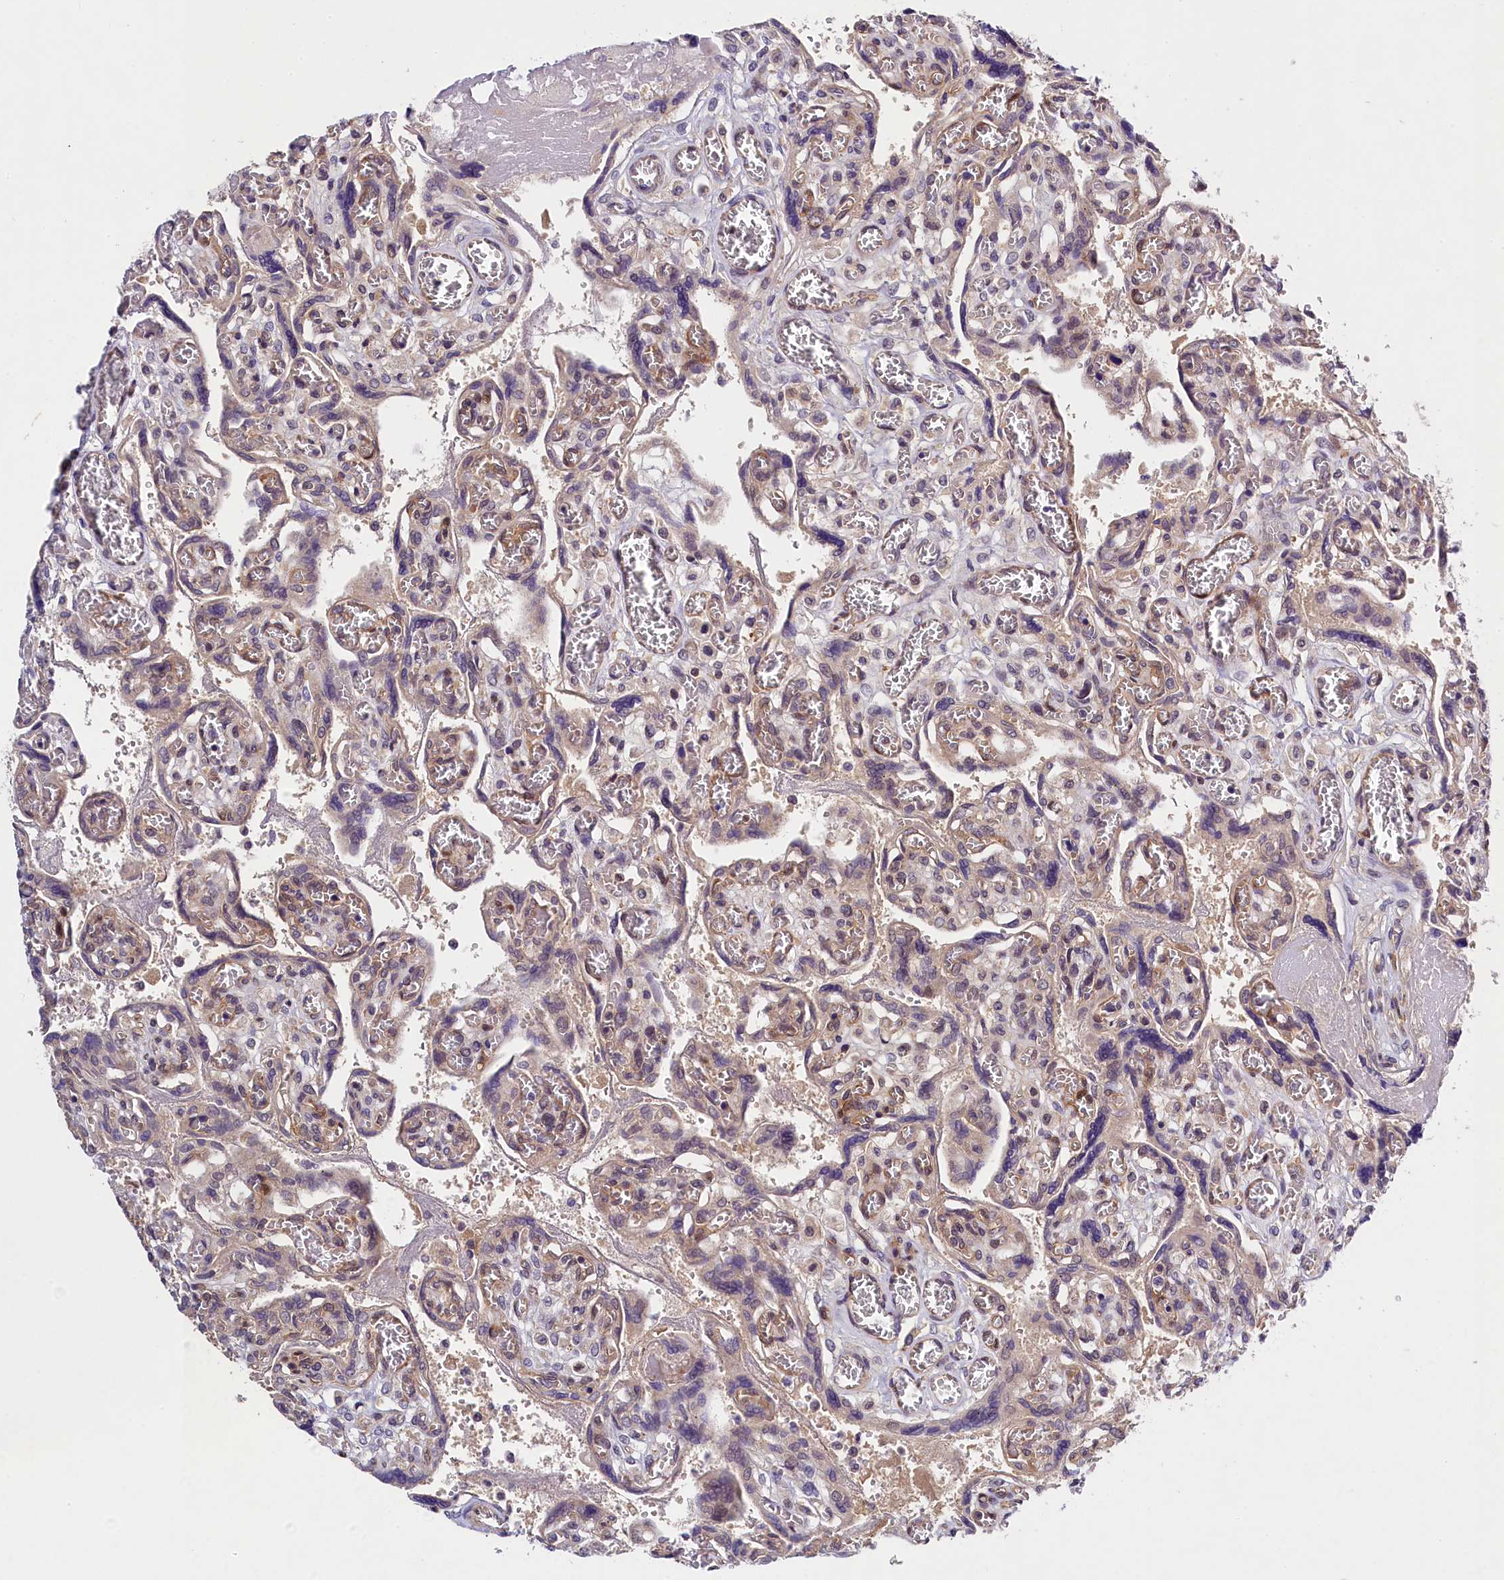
{"staining": {"intensity": "weak", "quantity": "25%-75%", "location": "cytoplasmic/membranous"}, "tissue": "placenta", "cell_type": "Trophoblastic cells", "image_type": "normal", "snomed": [{"axis": "morphology", "description": "Normal tissue, NOS"}, {"axis": "topography", "description": "Placenta"}], "caption": "Protein staining of benign placenta shows weak cytoplasmic/membranous staining in approximately 25%-75% of trophoblastic cells. The staining was performed using DAB, with brown indicating positive protein expression. Nuclei are stained blue with hematoxylin.", "gene": "SNRK", "patient": {"sex": "female", "age": 39}}